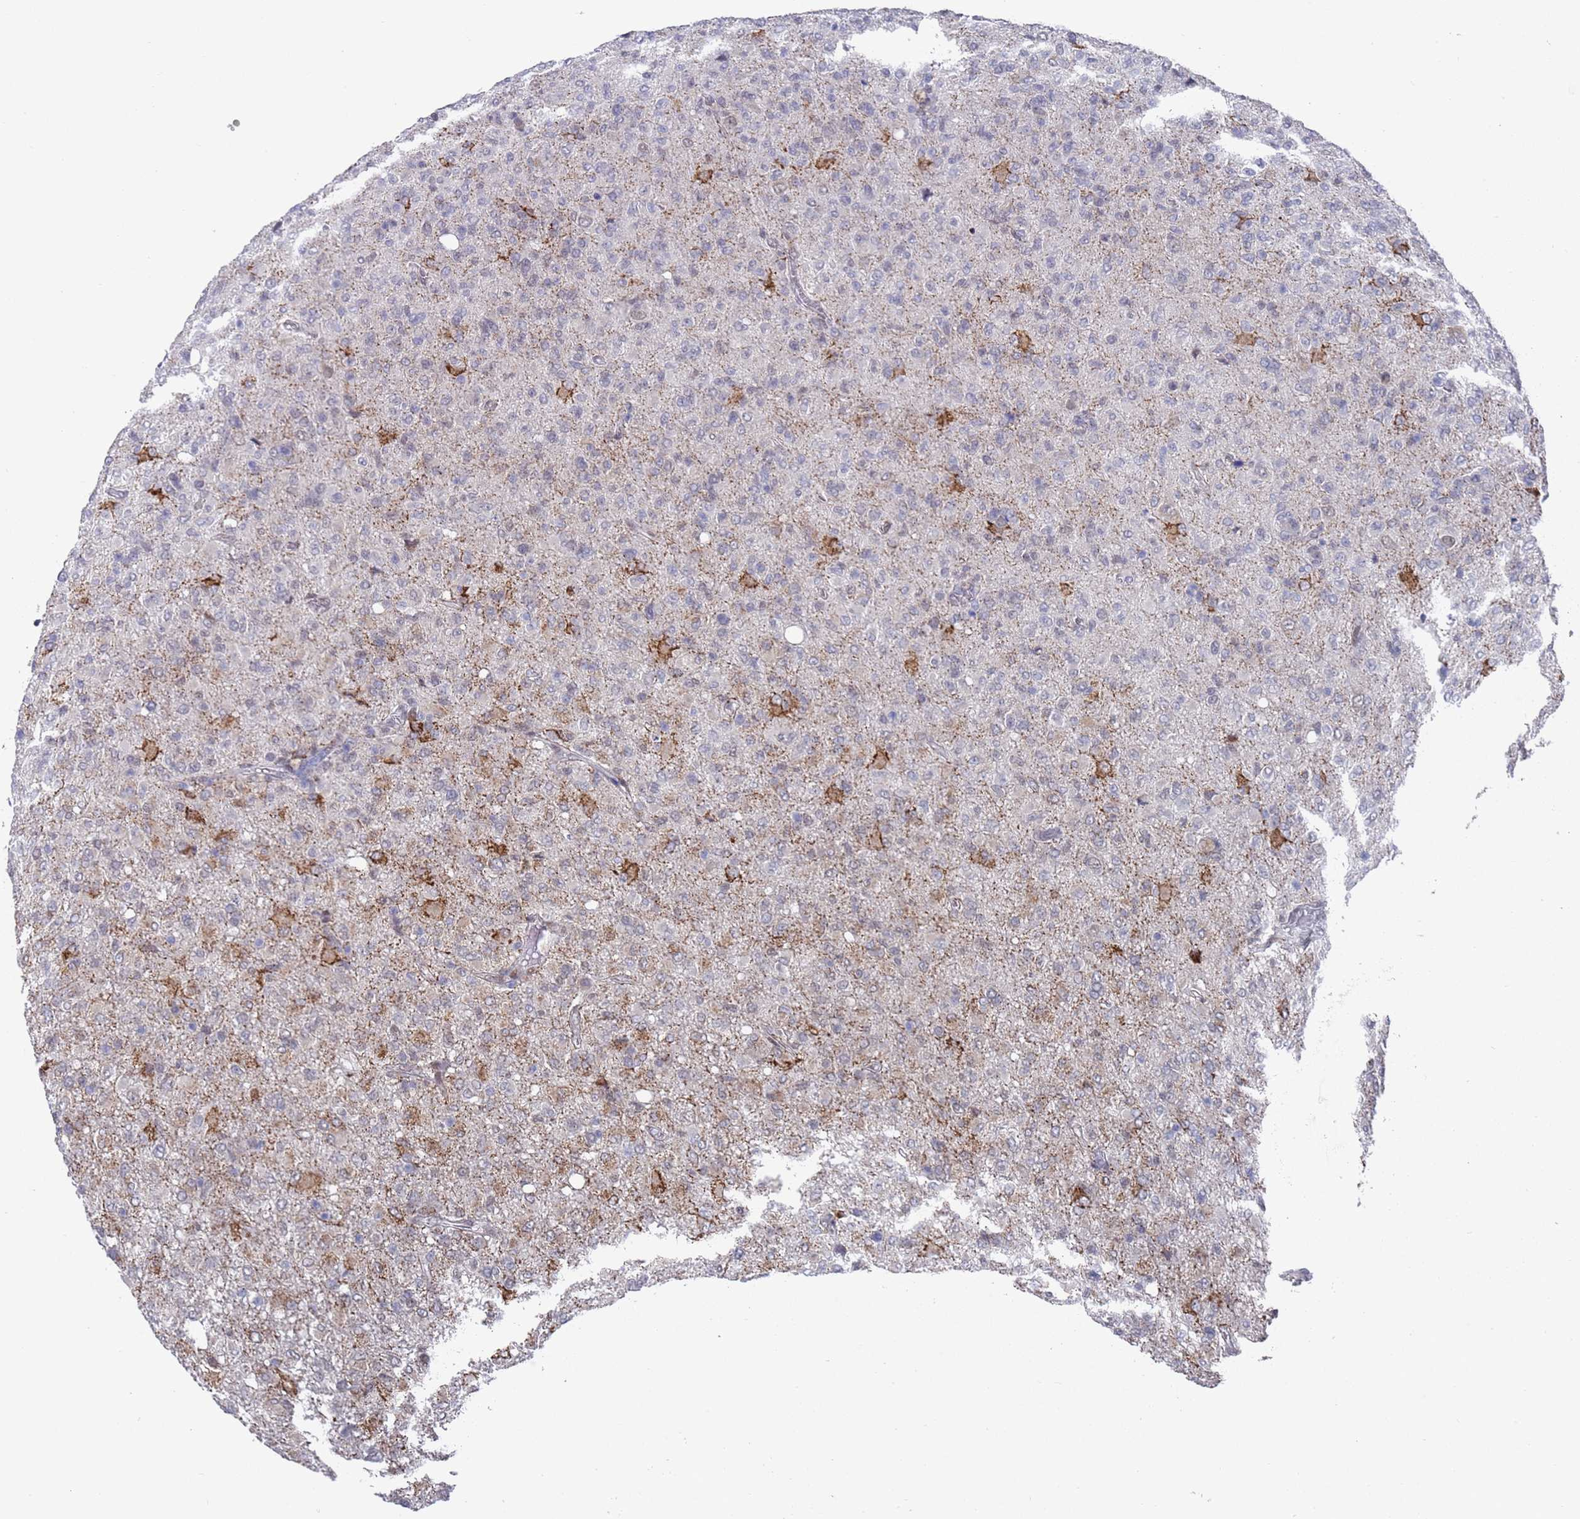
{"staining": {"intensity": "negative", "quantity": "none", "location": "none"}, "tissue": "glioma", "cell_type": "Tumor cells", "image_type": "cancer", "snomed": [{"axis": "morphology", "description": "Glioma, malignant, High grade"}, {"axis": "topography", "description": "Brain"}], "caption": "There is no significant positivity in tumor cells of malignant high-grade glioma.", "gene": "COPS6", "patient": {"sex": "female", "age": 57}}